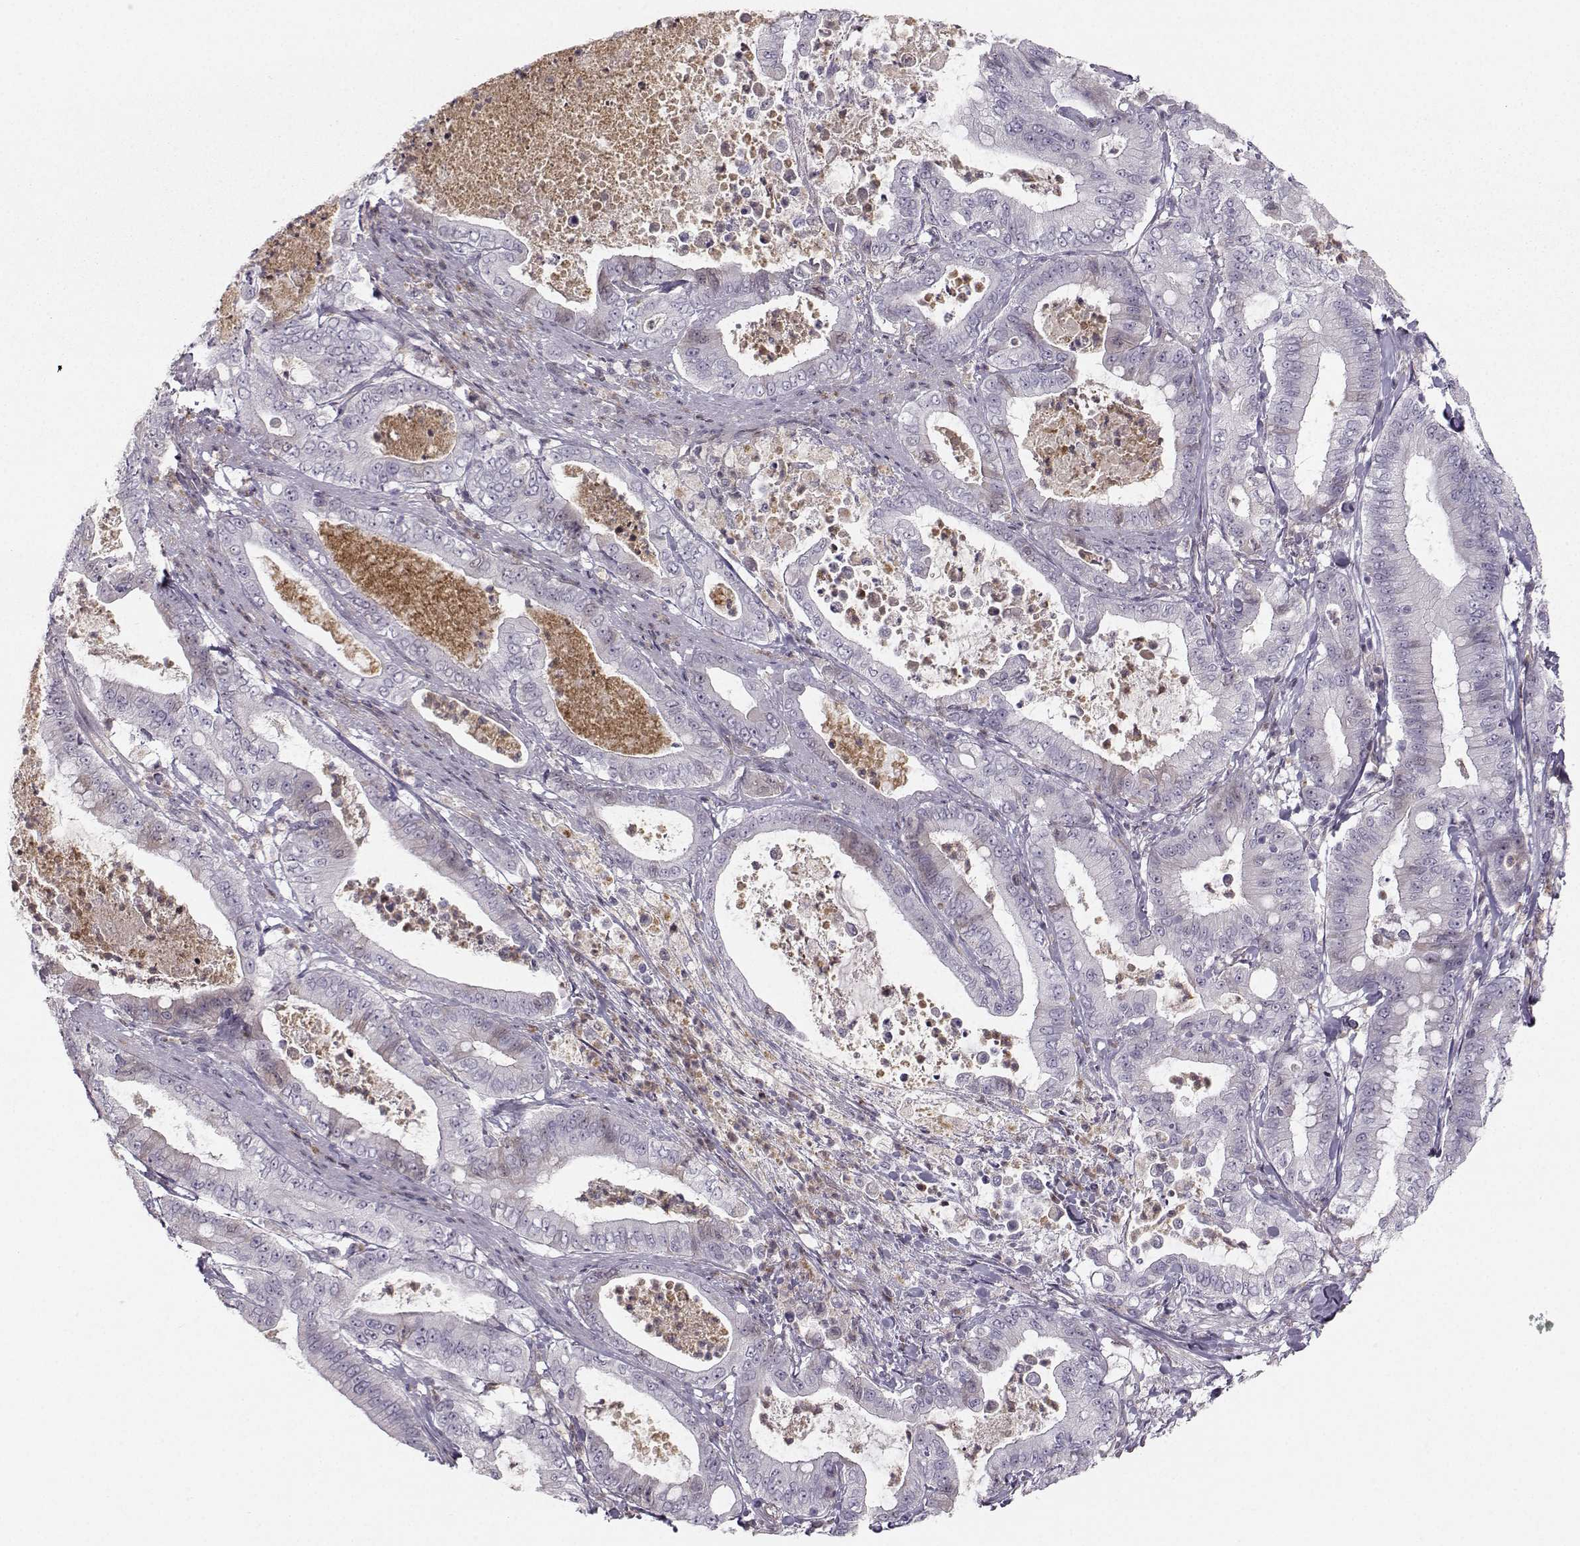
{"staining": {"intensity": "negative", "quantity": "none", "location": "none"}, "tissue": "pancreatic cancer", "cell_type": "Tumor cells", "image_type": "cancer", "snomed": [{"axis": "morphology", "description": "Adenocarcinoma, NOS"}, {"axis": "topography", "description": "Pancreas"}], "caption": "IHC image of neoplastic tissue: pancreatic cancer stained with DAB (3,3'-diaminobenzidine) exhibits no significant protein staining in tumor cells.", "gene": "OPRD1", "patient": {"sex": "male", "age": 71}}